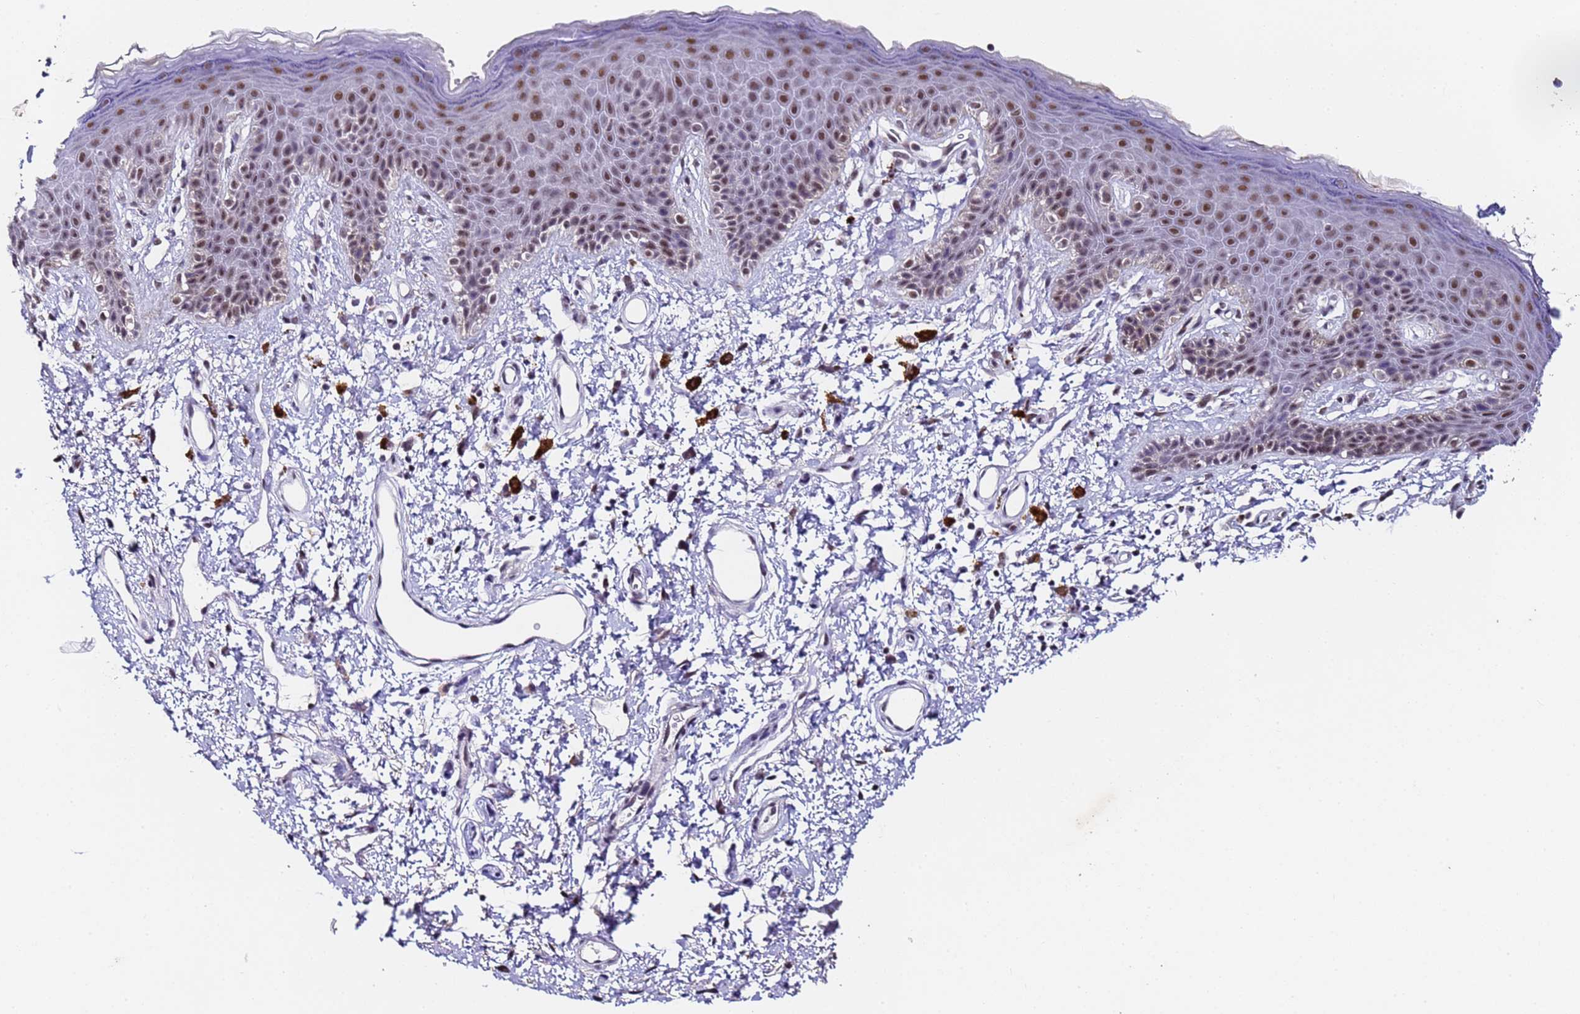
{"staining": {"intensity": "moderate", "quantity": ">75%", "location": "nuclear"}, "tissue": "skin", "cell_type": "Epidermal cells", "image_type": "normal", "snomed": [{"axis": "morphology", "description": "Normal tissue, NOS"}, {"axis": "topography", "description": "Anal"}], "caption": "Moderate nuclear protein positivity is present in approximately >75% of epidermal cells in skin. (Brightfield microscopy of DAB IHC at high magnification).", "gene": "FNBP4", "patient": {"sex": "female", "age": 46}}